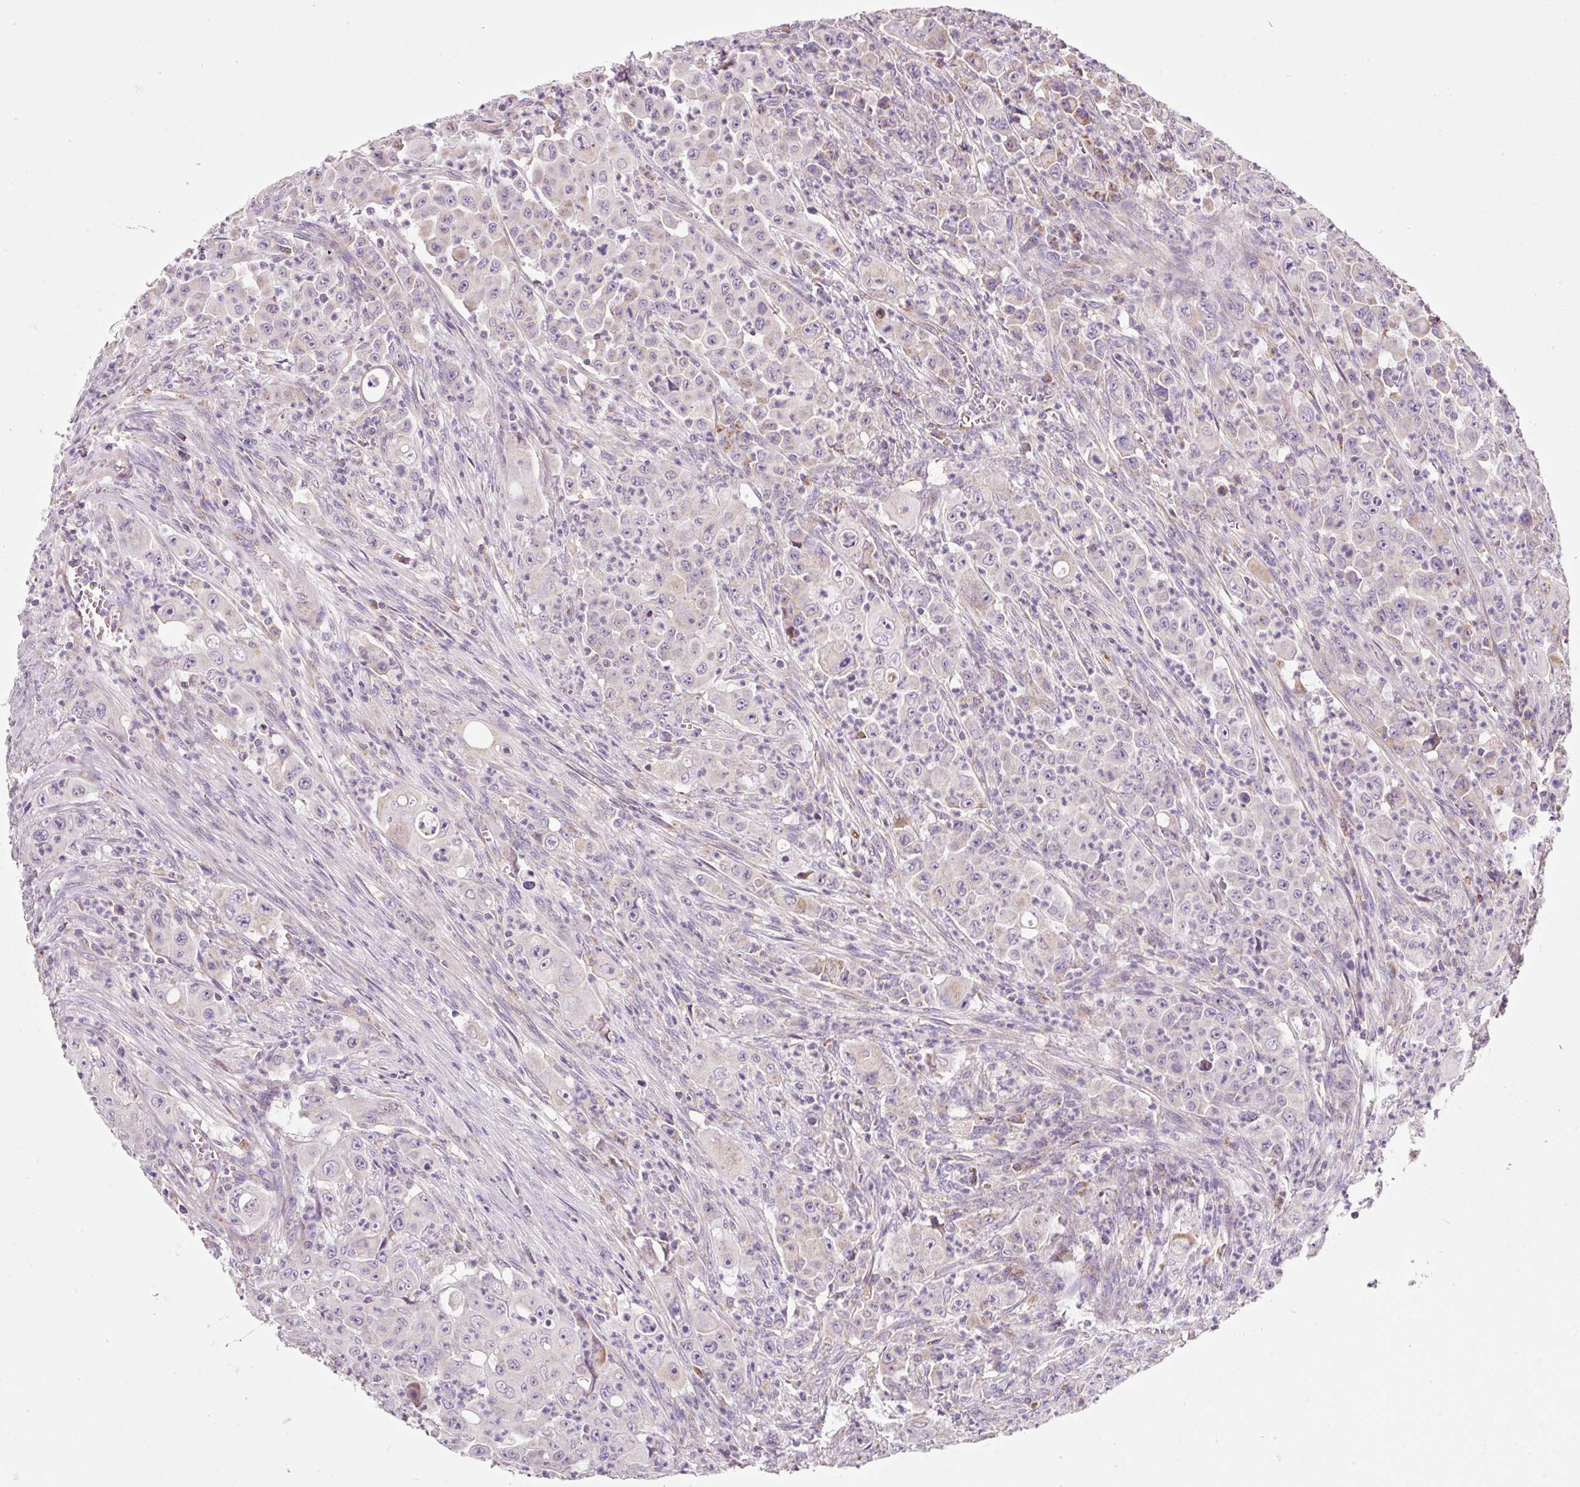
{"staining": {"intensity": "negative", "quantity": "none", "location": "none"}, "tissue": "colorectal cancer", "cell_type": "Tumor cells", "image_type": "cancer", "snomed": [{"axis": "morphology", "description": "Adenocarcinoma, NOS"}, {"axis": "topography", "description": "Colon"}], "caption": "Immunohistochemical staining of colorectal adenocarcinoma demonstrates no significant staining in tumor cells.", "gene": "NDUFA1", "patient": {"sex": "male", "age": 51}}